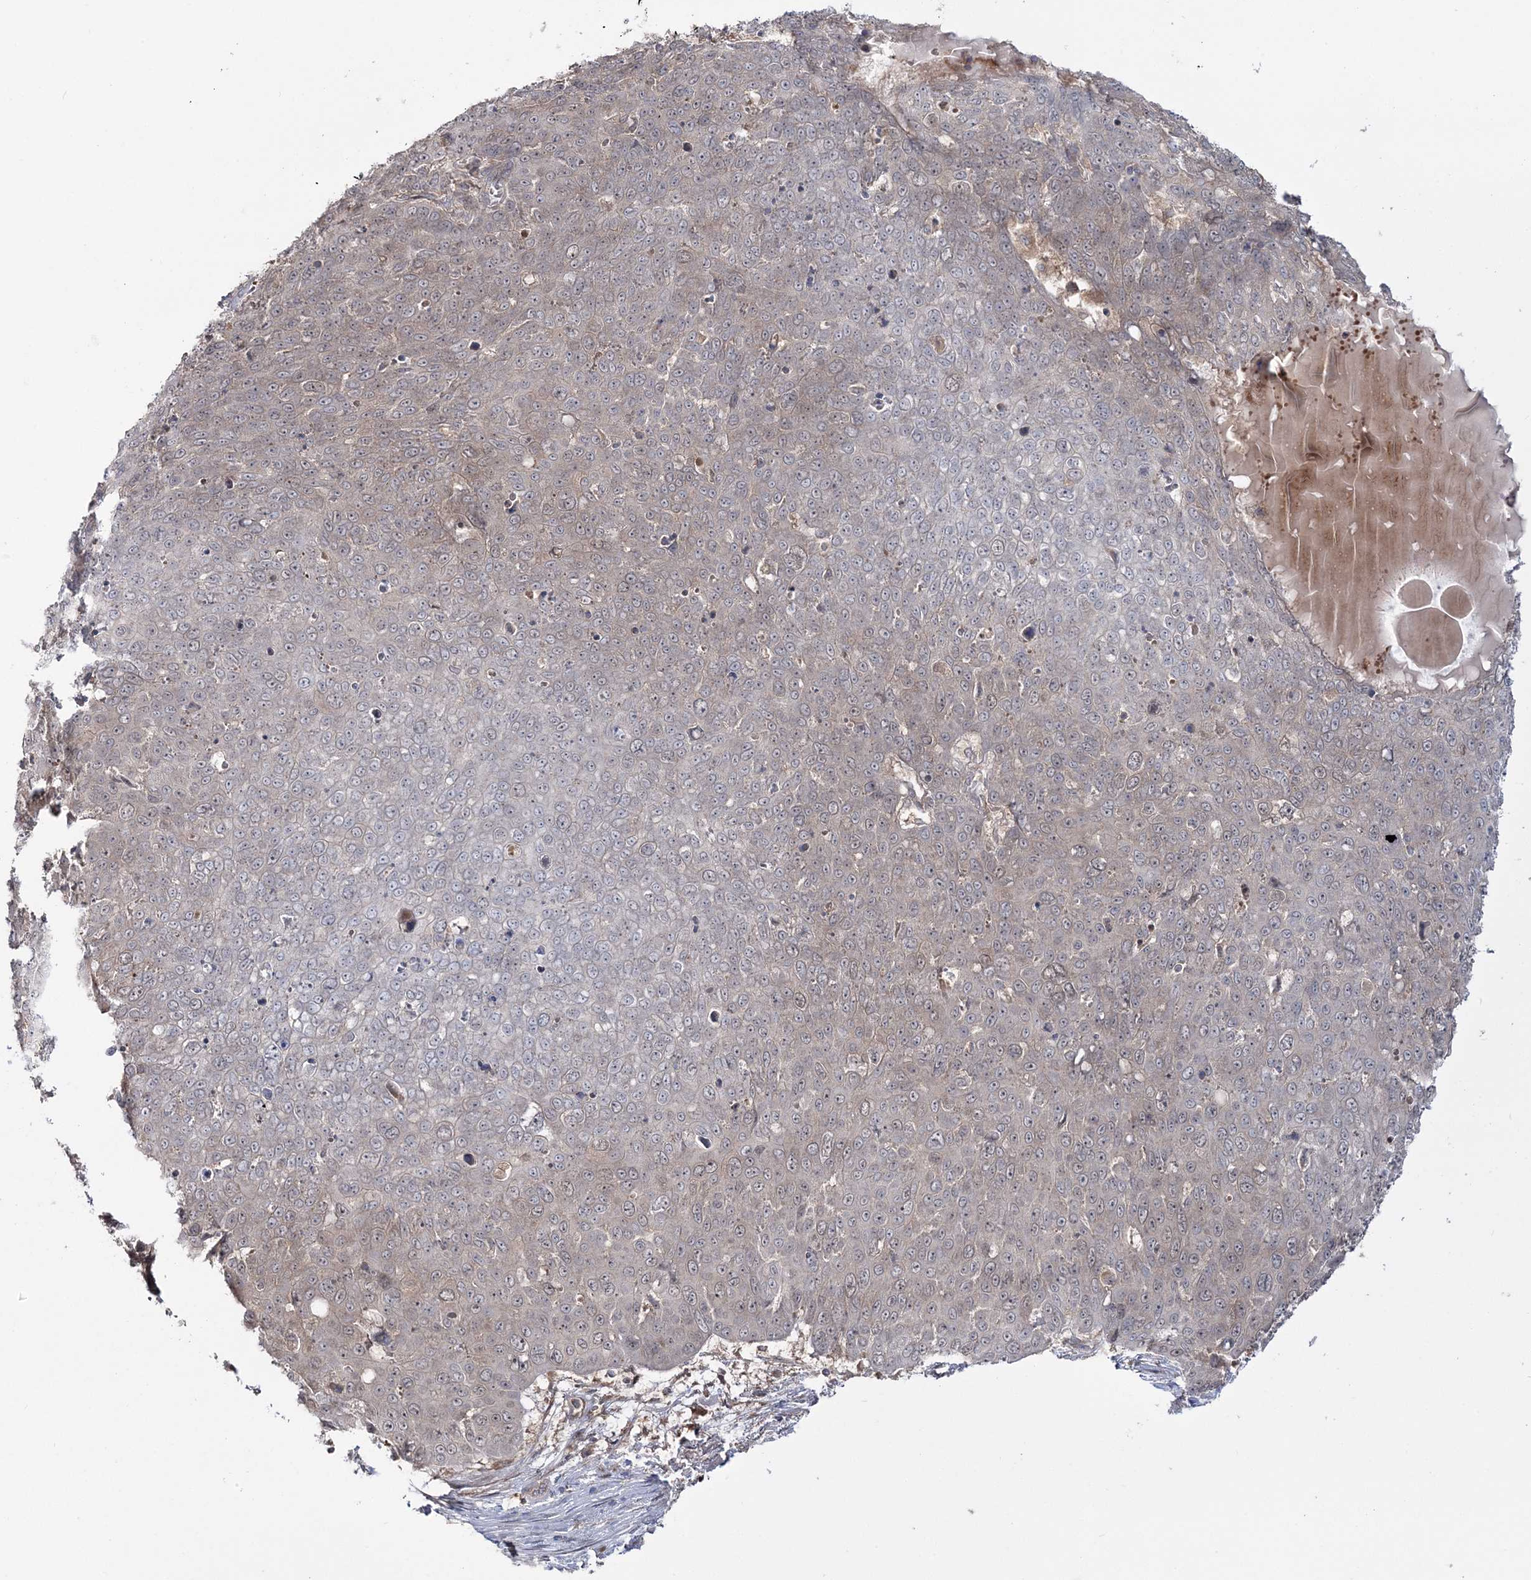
{"staining": {"intensity": "weak", "quantity": "<25%", "location": "cytoplasmic/membranous"}, "tissue": "skin cancer", "cell_type": "Tumor cells", "image_type": "cancer", "snomed": [{"axis": "morphology", "description": "Squamous cell carcinoma, NOS"}, {"axis": "topography", "description": "Skin"}], "caption": "This is a micrograph of IHC staining of skin cancer (squamous cell carcinoma), which shows no positivity in tumor cells. (DAB (3,3'-diaminobenzidine) immunohistochemistry (IHC) visualized using brightfield microscopy, high magnification).", "gene": "MOCS2", "patient": {"sex": "male", "age": 71}}